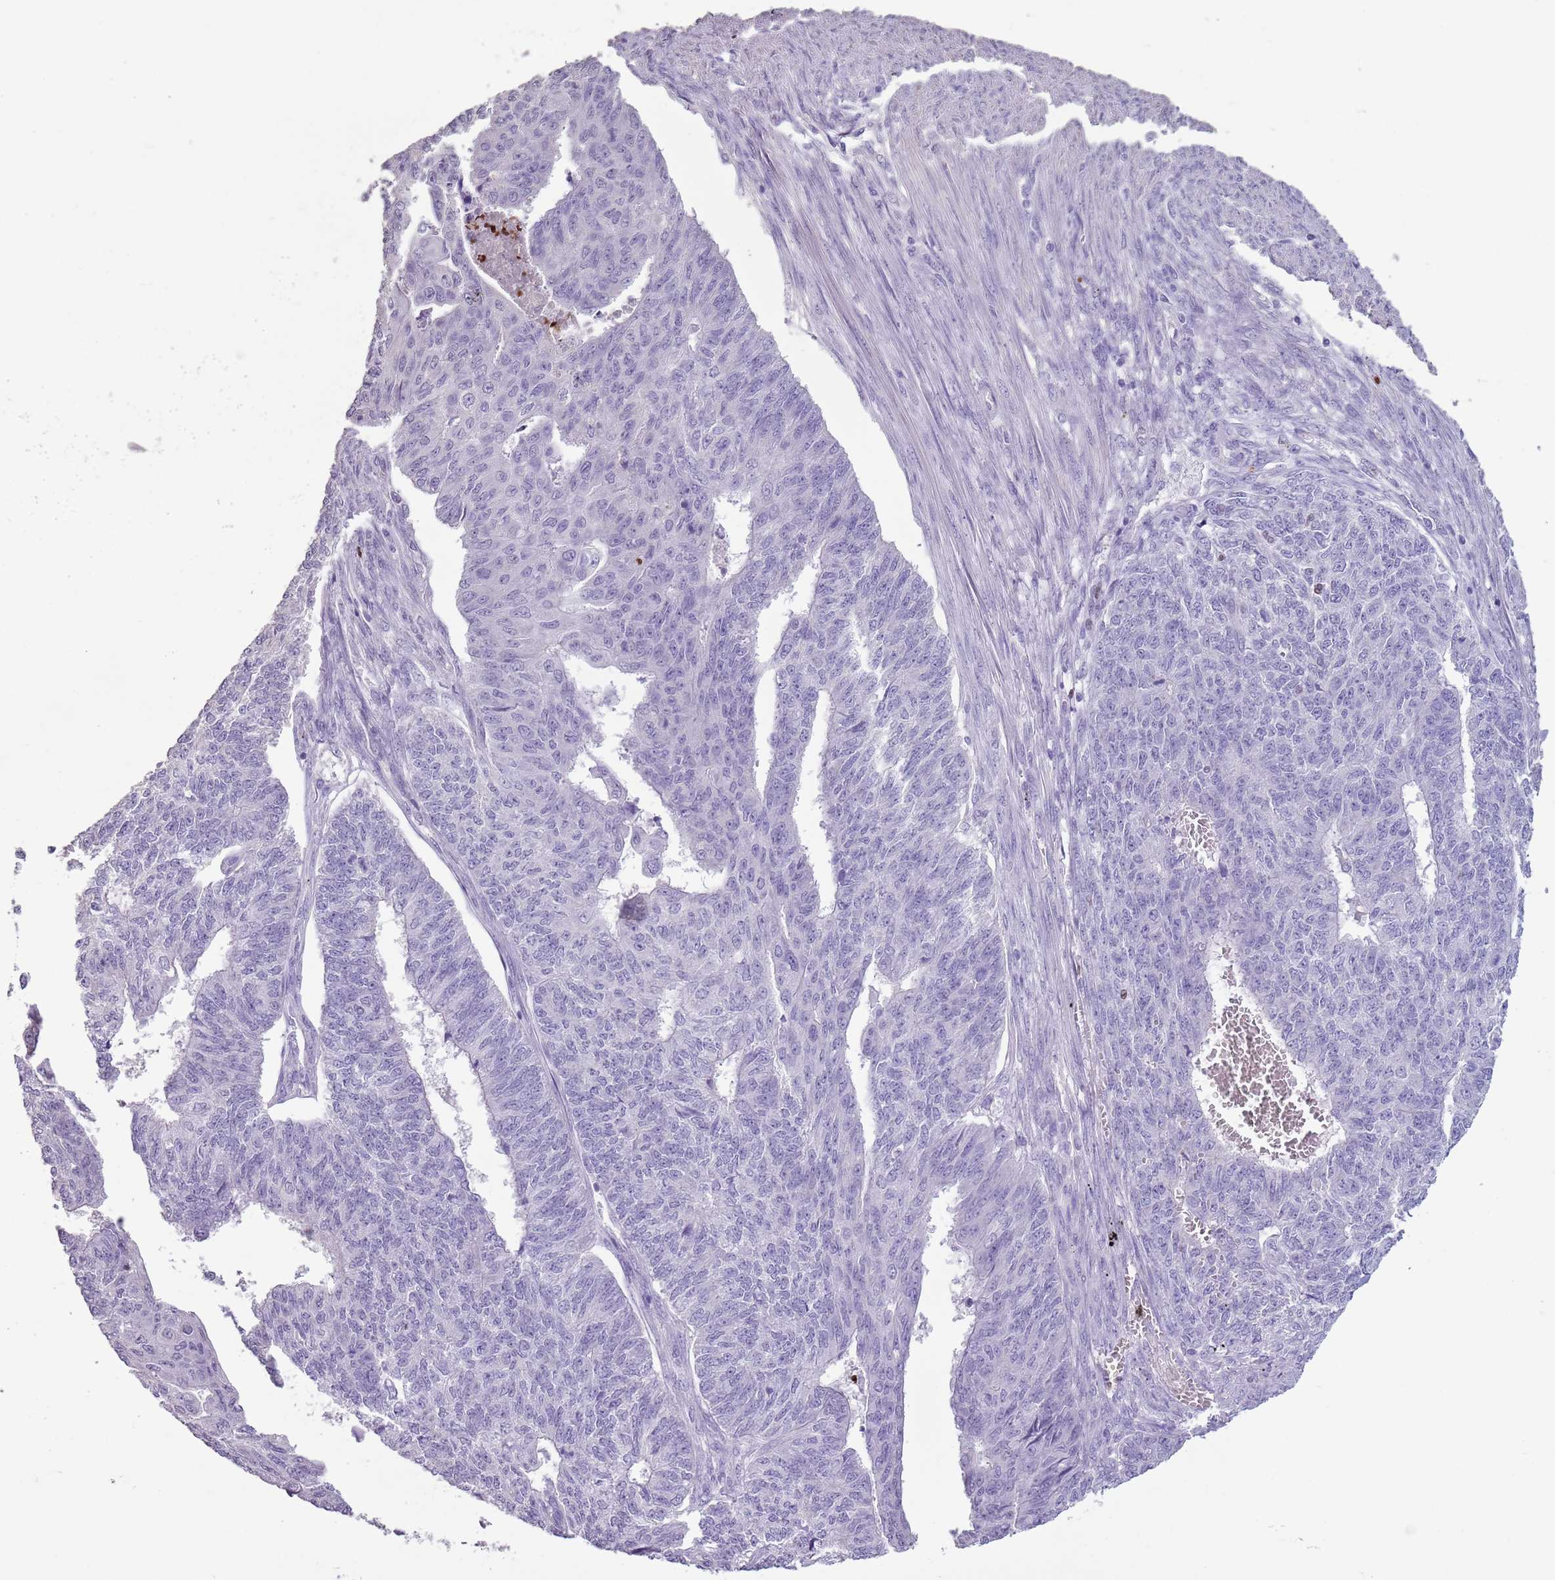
{"staining": {"intensity": "negative", "quantity": "none", "location": "none"}, "tissue": "endometrial cancer", "cell_type": "Tumor cells", "image_type": "cancer", "snomed": [{"axis": "morphology", "description": "Adenocarcinoma, NOS"}, {"axis": "topography", "description": "Endometrium"}], "caption": "Human endometrial cancer (adenocarcinoma) stained for a protein using immunohistochemistry exhibits no positivity in tumor cells.", "gene": "CELF6", "patient": {"sex": "female", "age": 32}}